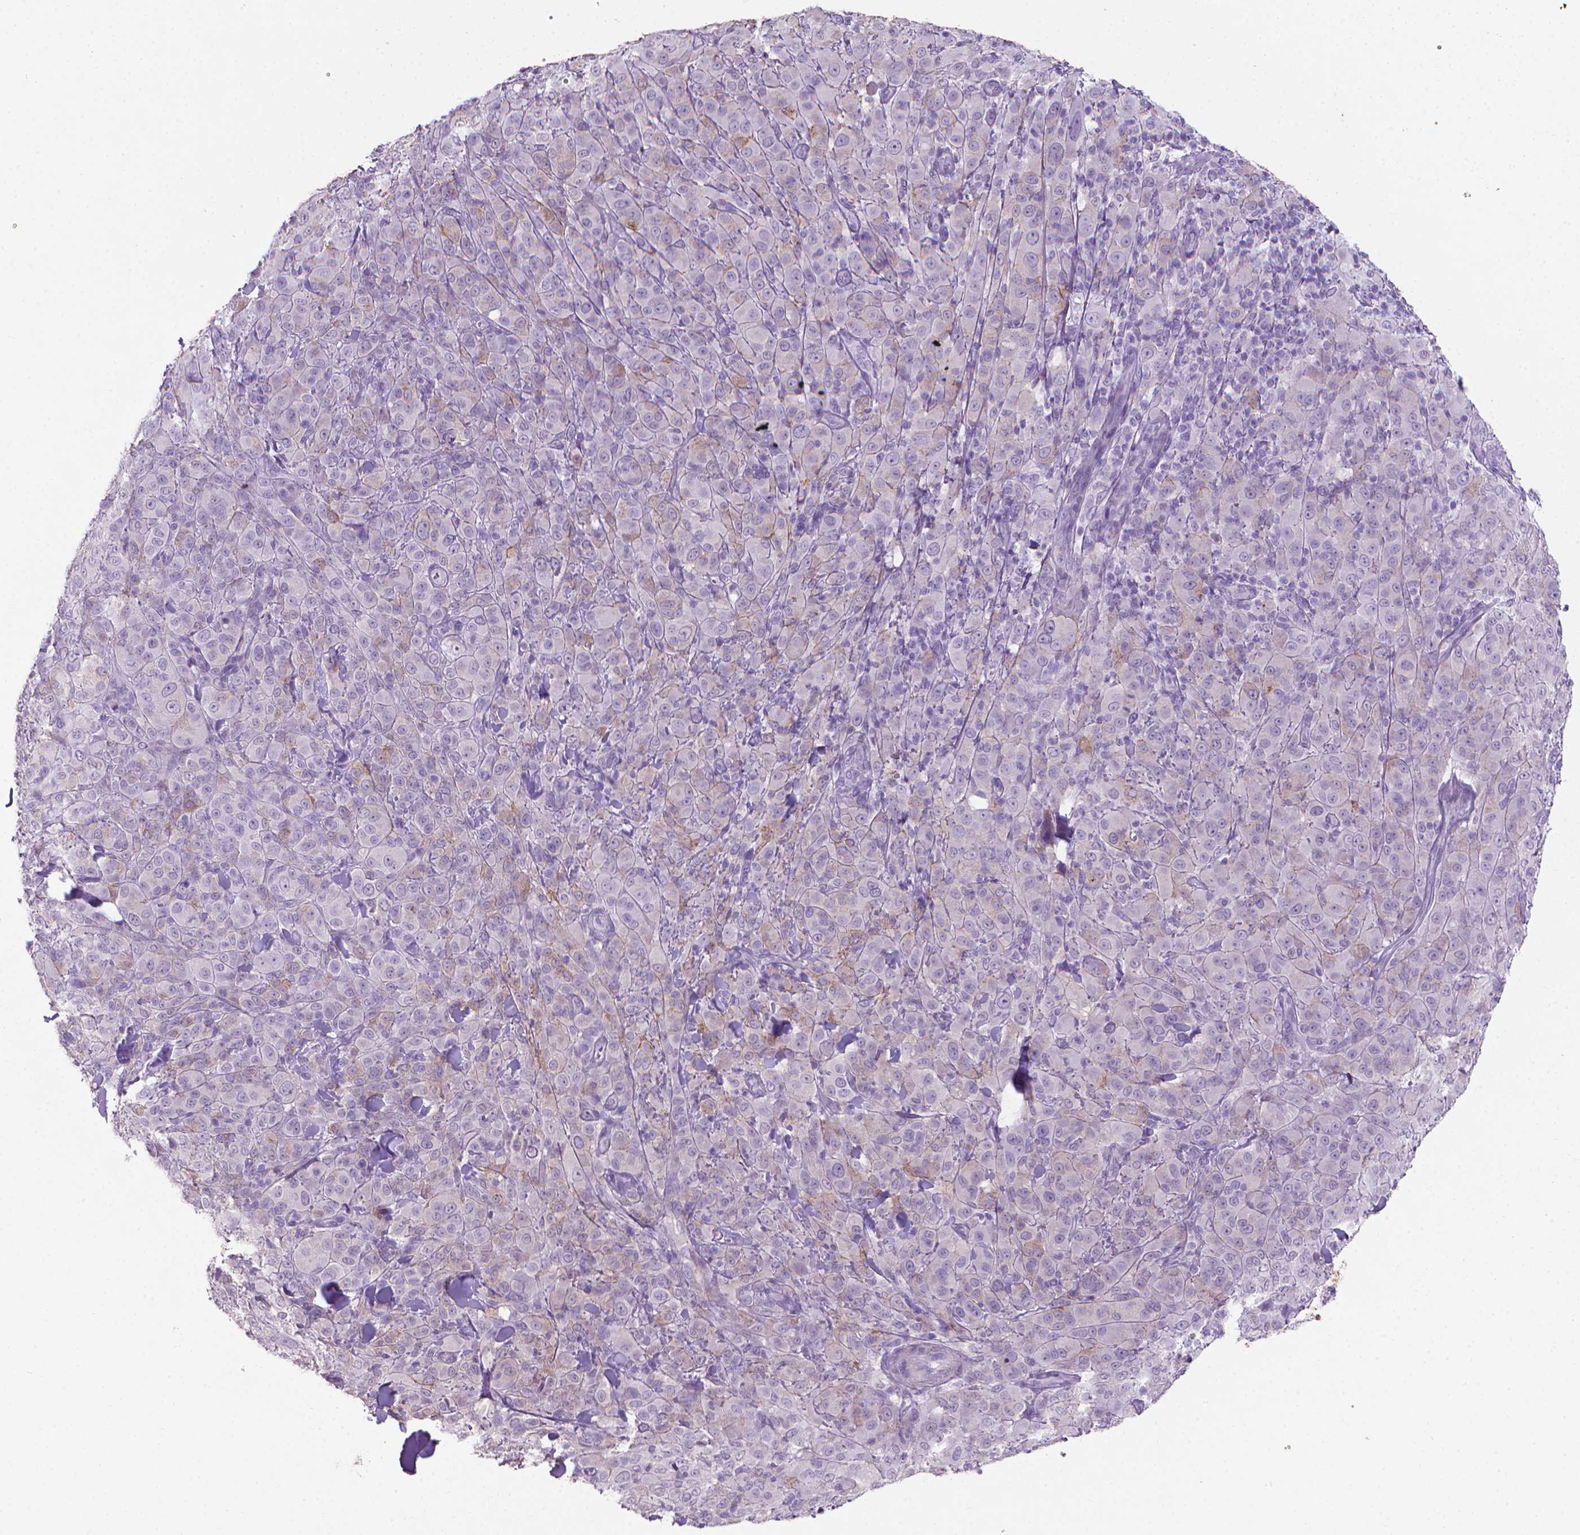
{"staining": {"intensity": "negative", "quantity": "none", "location": "none"}, "tissue": "melanoma", "cell_type": "Tumor cells", "image_type": "cancer", "snomed": [{"axis": "morphology", "description": "Malignant melanoma, NOS"}, {"axis": "topography", "description": "Skin"}], "caption": "An IHC photomicrograph of melanoma is shown. There is no staining in tumor cells of melanoma. Nuclei are stained in blue.", "gene": "MUC1", "patient": {"sex": "female", "age": 87}}